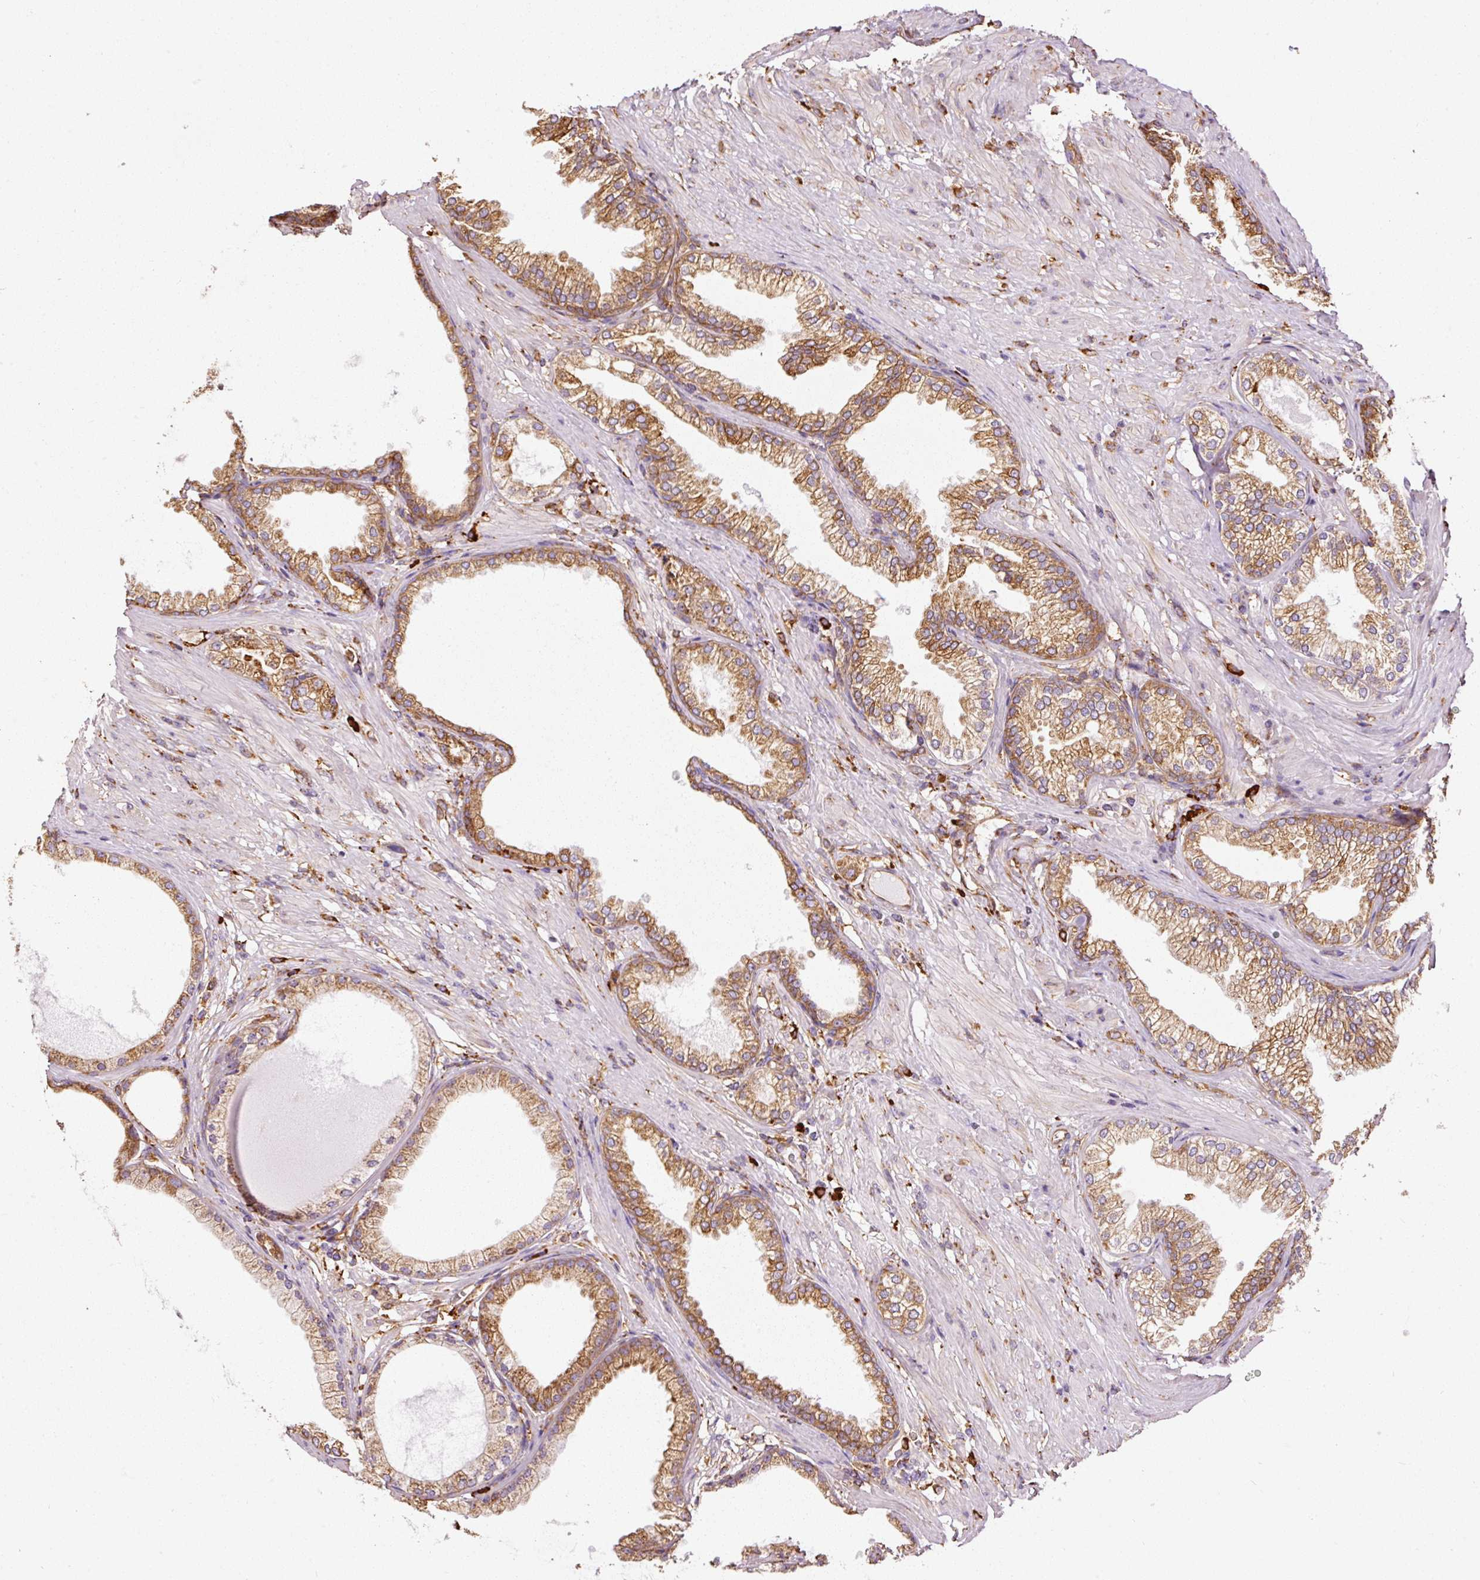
{"staining": {"intensity": "strong", "quantity": ">75%", "location": "cytoplasmic/membranous"}, "tissue": "prostate cancer", "cell_type": "Tumor cells", "image_type": "cancer", "snomed": [{"axis": "morphology", "description": "Adenocarcinoma, High grade"}, {"axis": "topography", "description": "Prostate"}], "caption": "Prostate high-grade adenocarcinoma tissue displays strong cytoplasmic/membranous expression in approximately >75% of tumor cells, visualized by immunohistochemistry.", "gene": "KLC1", "patient": {"sex": "male", "age": 71}}